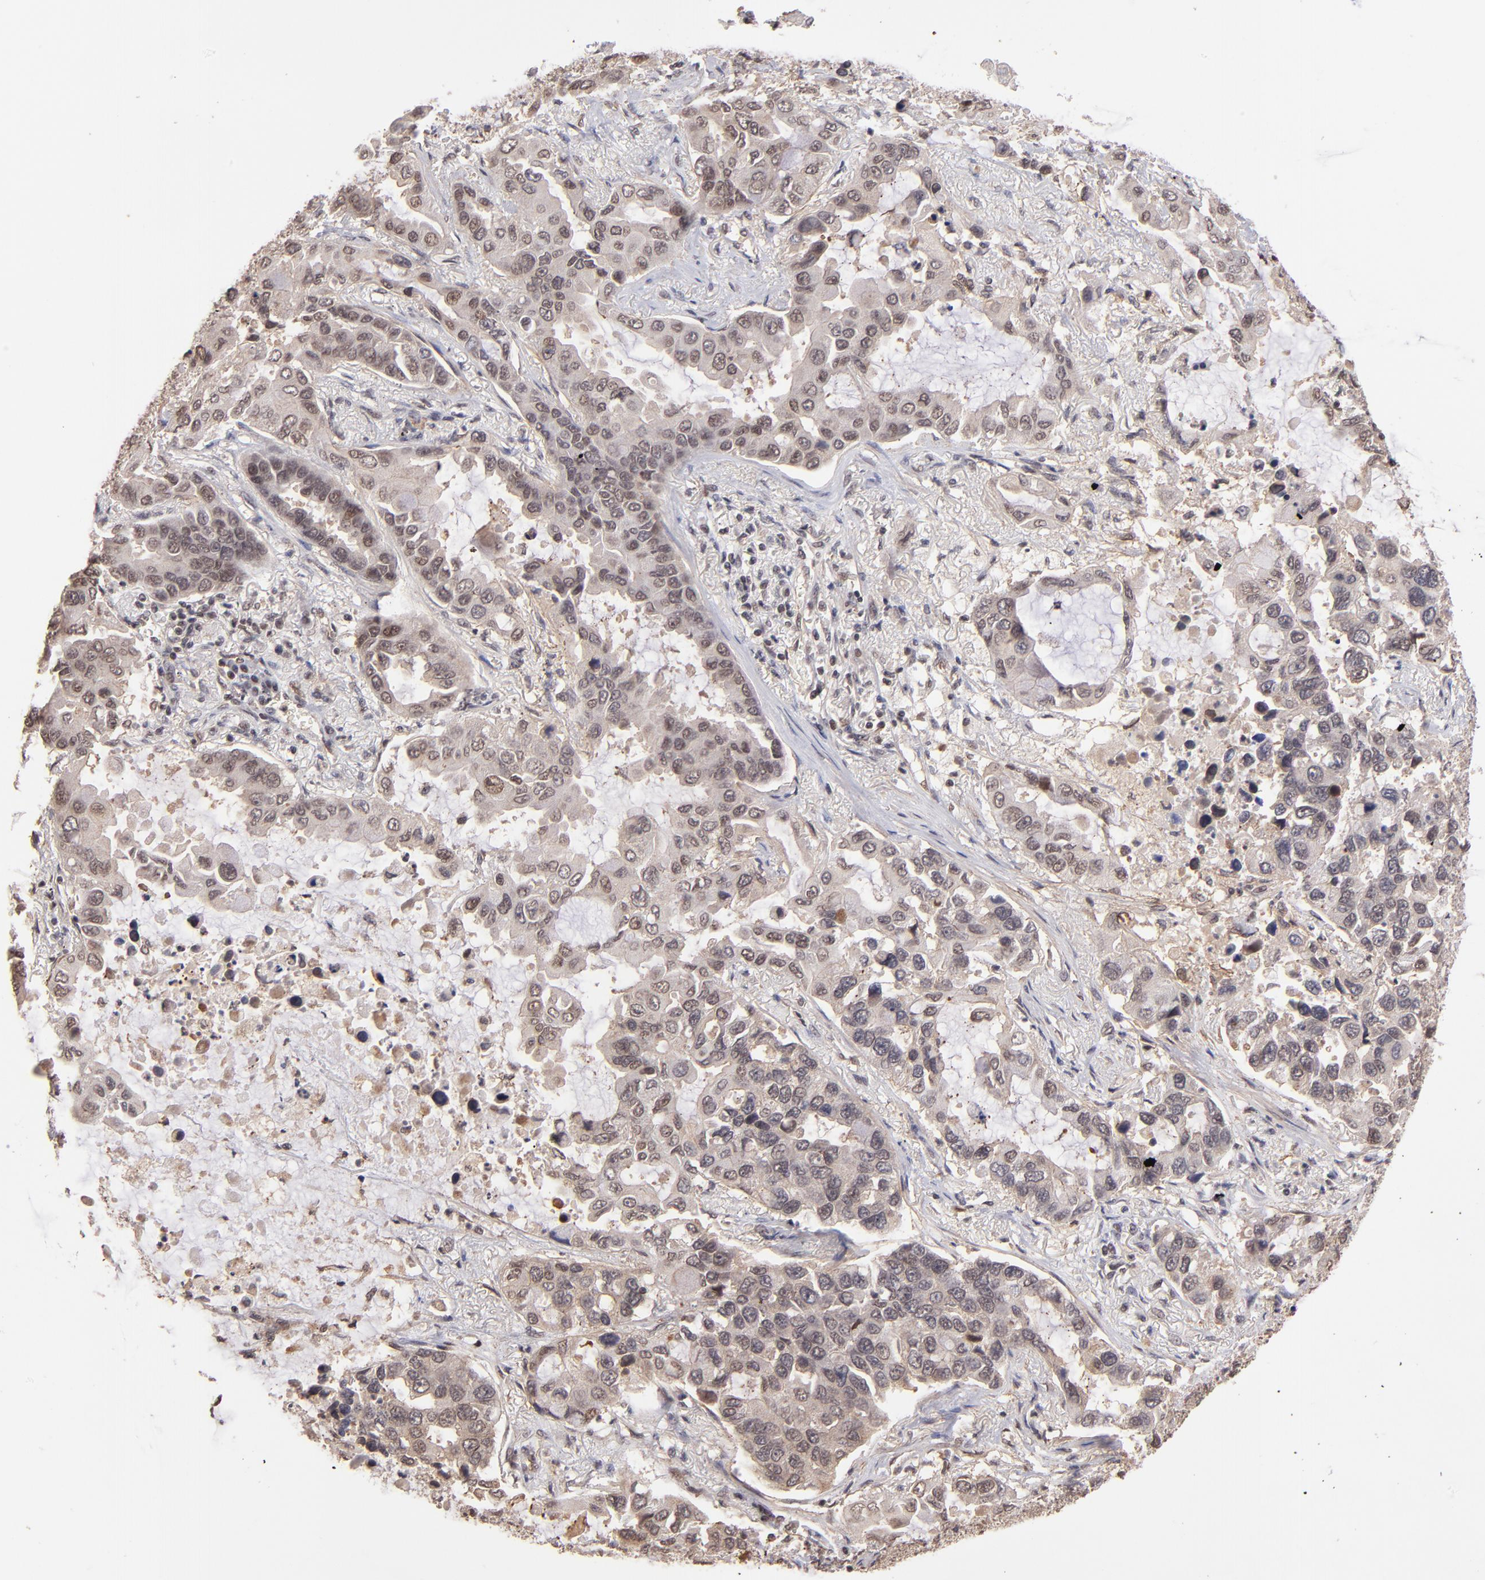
{"staining": {"intensity": "weak", "quantity": "<25%", "location": "nuclear"}, "tissue": "lung cancer", "cell_type": "Tumor cells", "image_type": "cancer", "snomed": [{"axis": "morphology", "description": "Adenocarcinoma, NOS"}, {"axis": "topography", "description": "Lung"}], "caption": "Tumor cells are negative for protein expression in human lung cancer (adenocarcinoma).", "gene": "TERF2", "patient": {"sex": "male", "age": 64}}